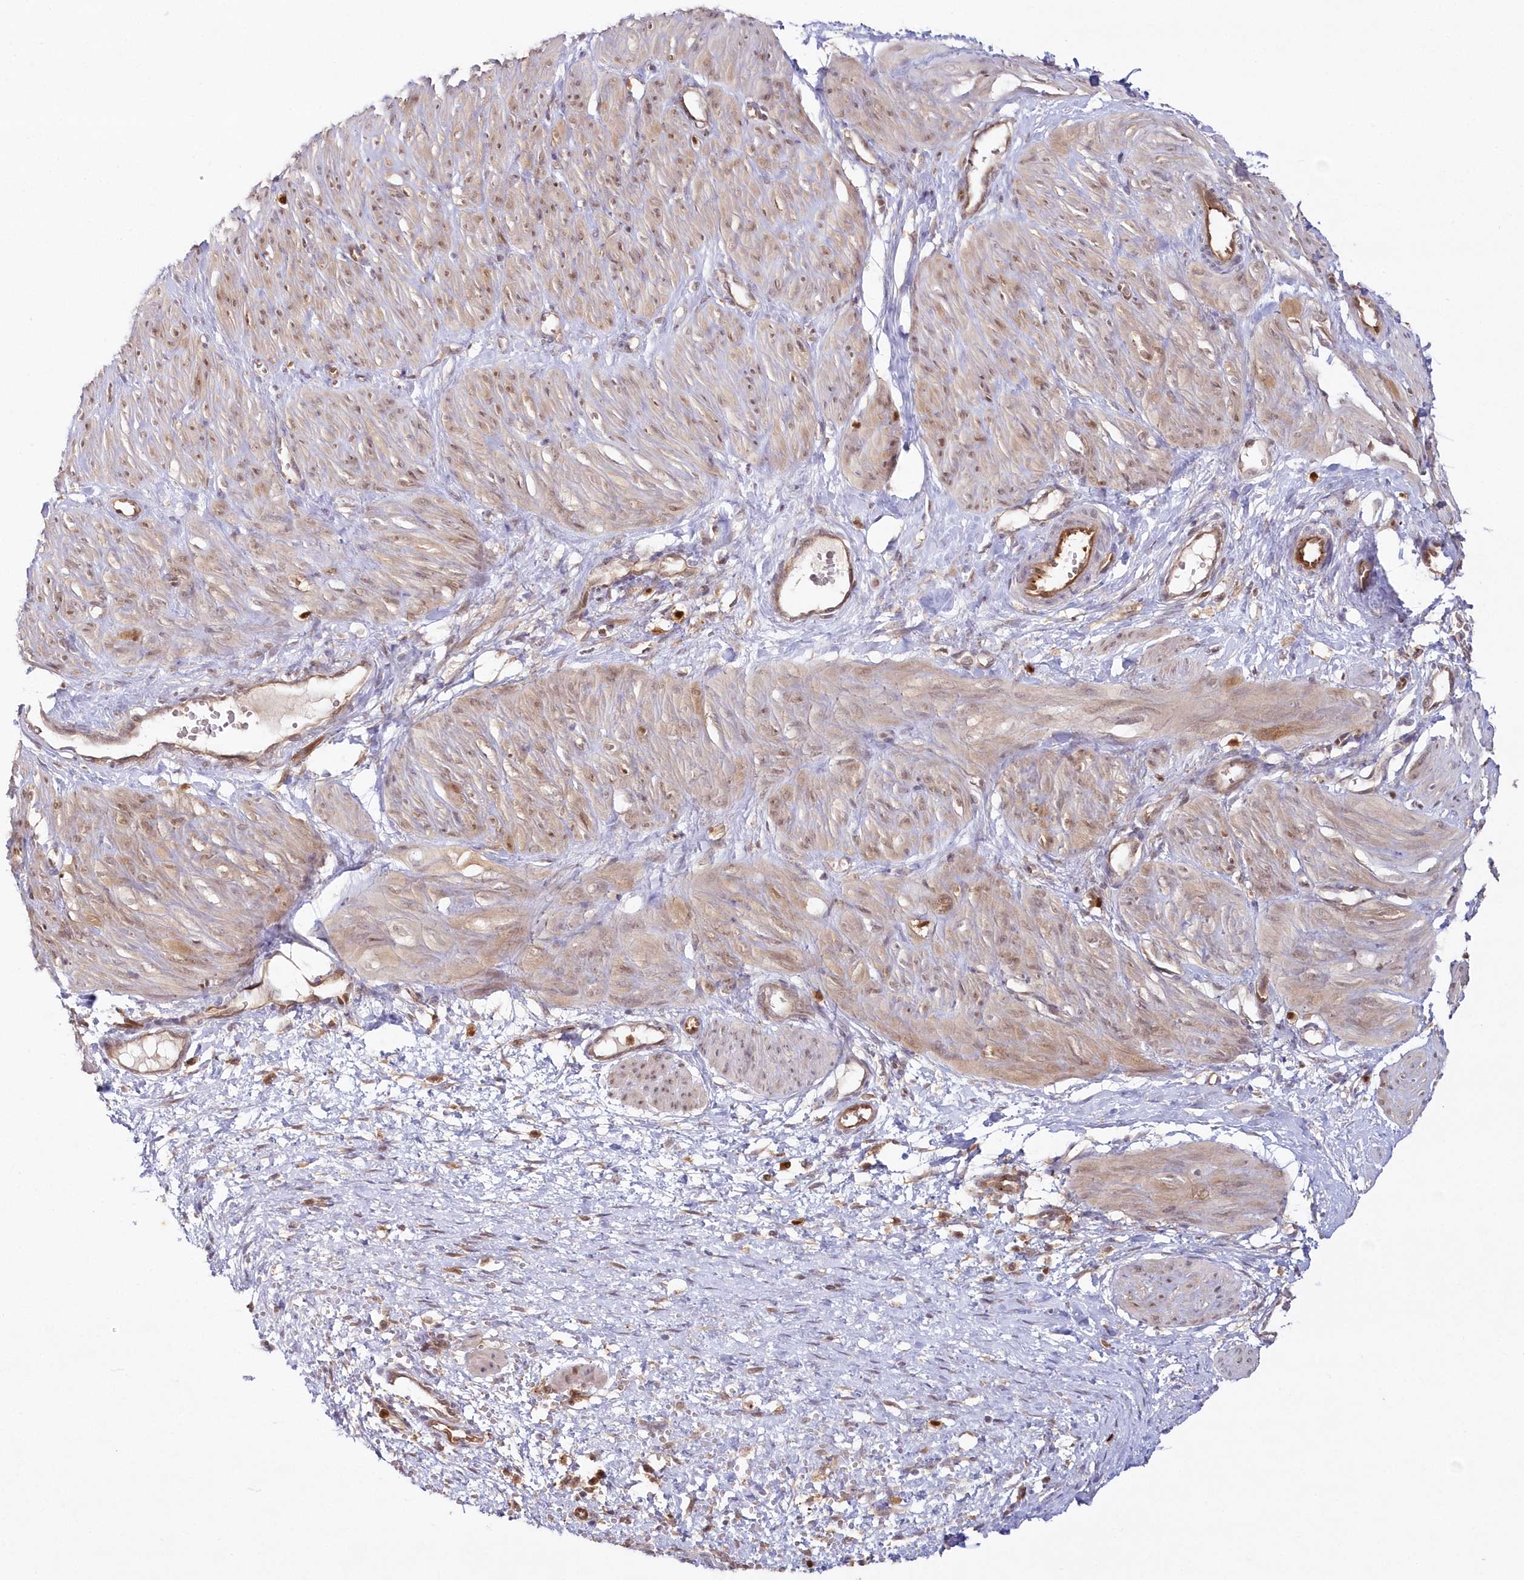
{"staining": {"intensity": "weak", "quantity": "25%-75%", "location": "cytoplasmic/membranous"}, "tissue": "smooth muscle", "cell_type": "Smooth muscle cells", "image_type": "normal", "snomed": [{"axis": "morphology", "description": "Normal tissue, NOS"}, {"axis": "topography", "description": "Endometrium"}], "caption": "Smooth muscle cells show low levels of weak cytoplasmic/membranous positivity in about 25%-75% of cells in normal smooth muscle.", "gene": "GBE1", "patient": {"sex": "female", "age": 33}}